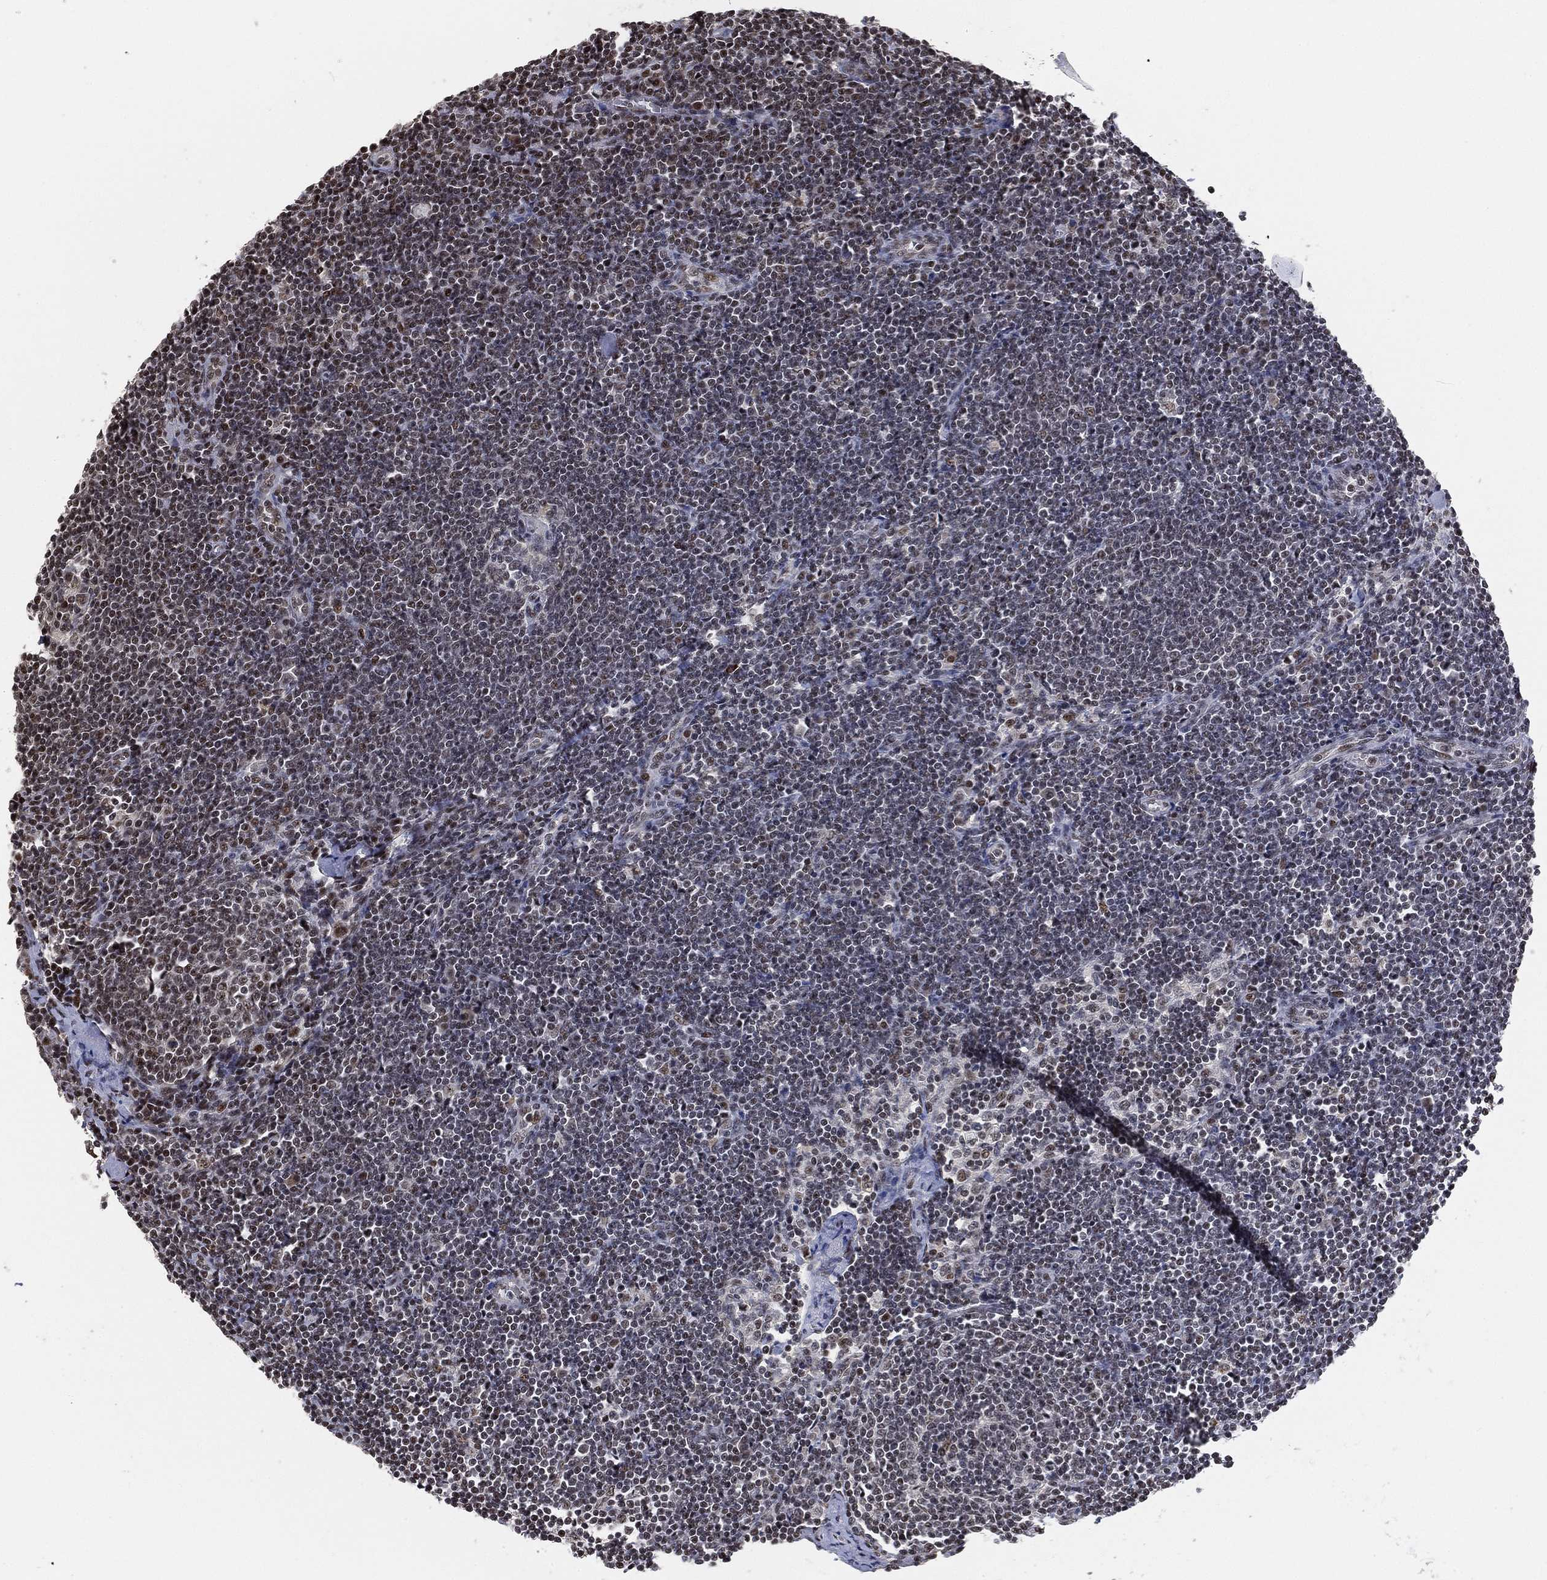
{"staining": {"intensity": "weak", "quantity": "<25%", "location": "nuclear"}, "tissue": "lymph node", "cell_type": "Non-germinal center cells", "image_type": "normal", "snomed": [{"axis": "morphology", "description": "Normal tissue, NOS"}, {"axis": "morphology", "description": "Adenocarcinoma, NOS"}, {"axis": "topography", "description": "Lymph node"}, {"axis": "topography", "description": "Pancreas"}], "caption": "This is a photomicrograph of immunohistochemistry (IHC) staining of benign lymph node, which shows no expression in non-germinal center cells.", "gene": "ZSCAN30", "patient": {"sex": "female", "age": 58}}